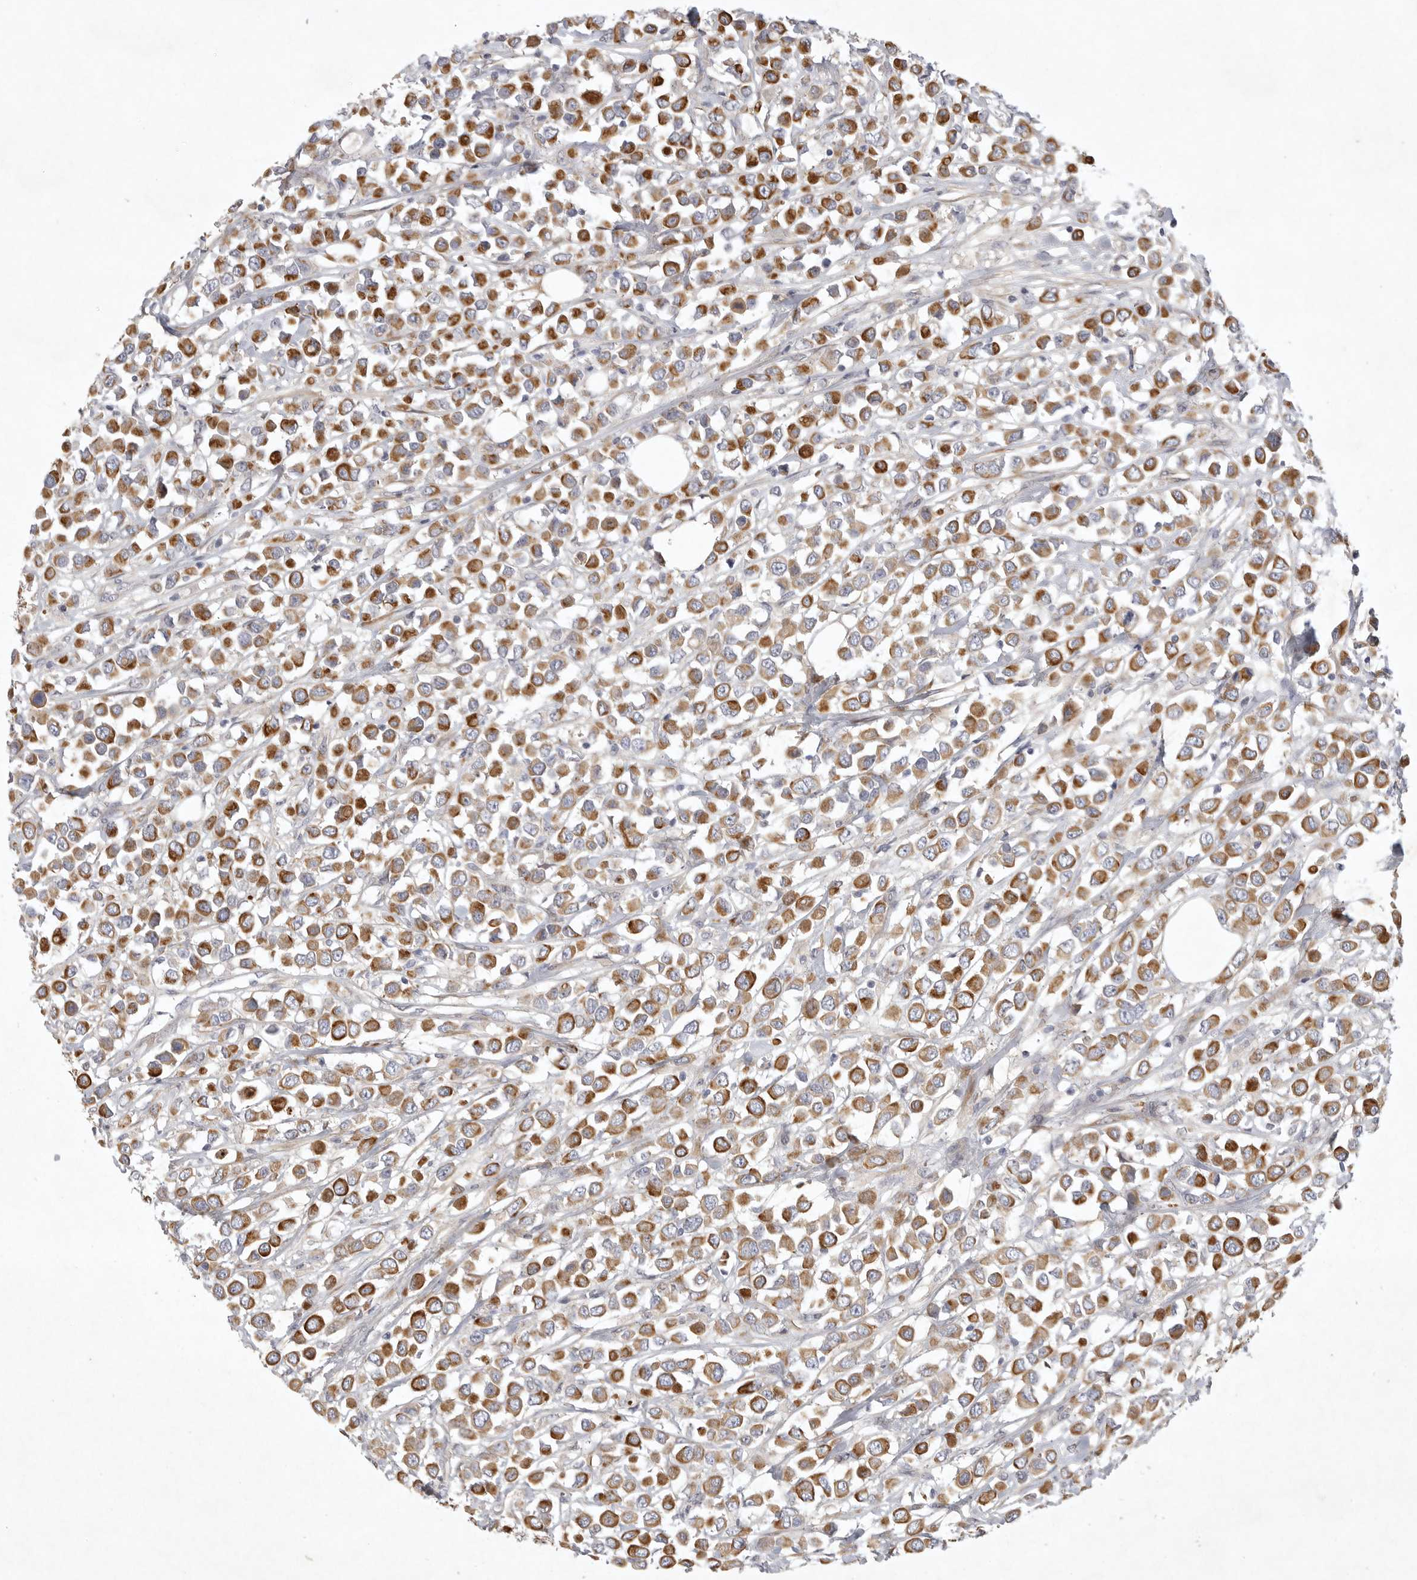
{"staining": {"intensity": "moderate", "quantity": ">75%", "location": "cytoplasmic/membranous"}, "tissue": "breast cancer", "cell_type": "Tumor cells", "image_type": "cancer", "snomed": [{"axis": "morphology", "description": "Duct carcinoma"}, {"axis": "topography", "description": "Breast"}], "caption": "Human breast cancer stained with a protein marker exhibits moderate staining in tumor cells.", "gene": "BZW2", "patient": {"sex": "female", "age": 61}}